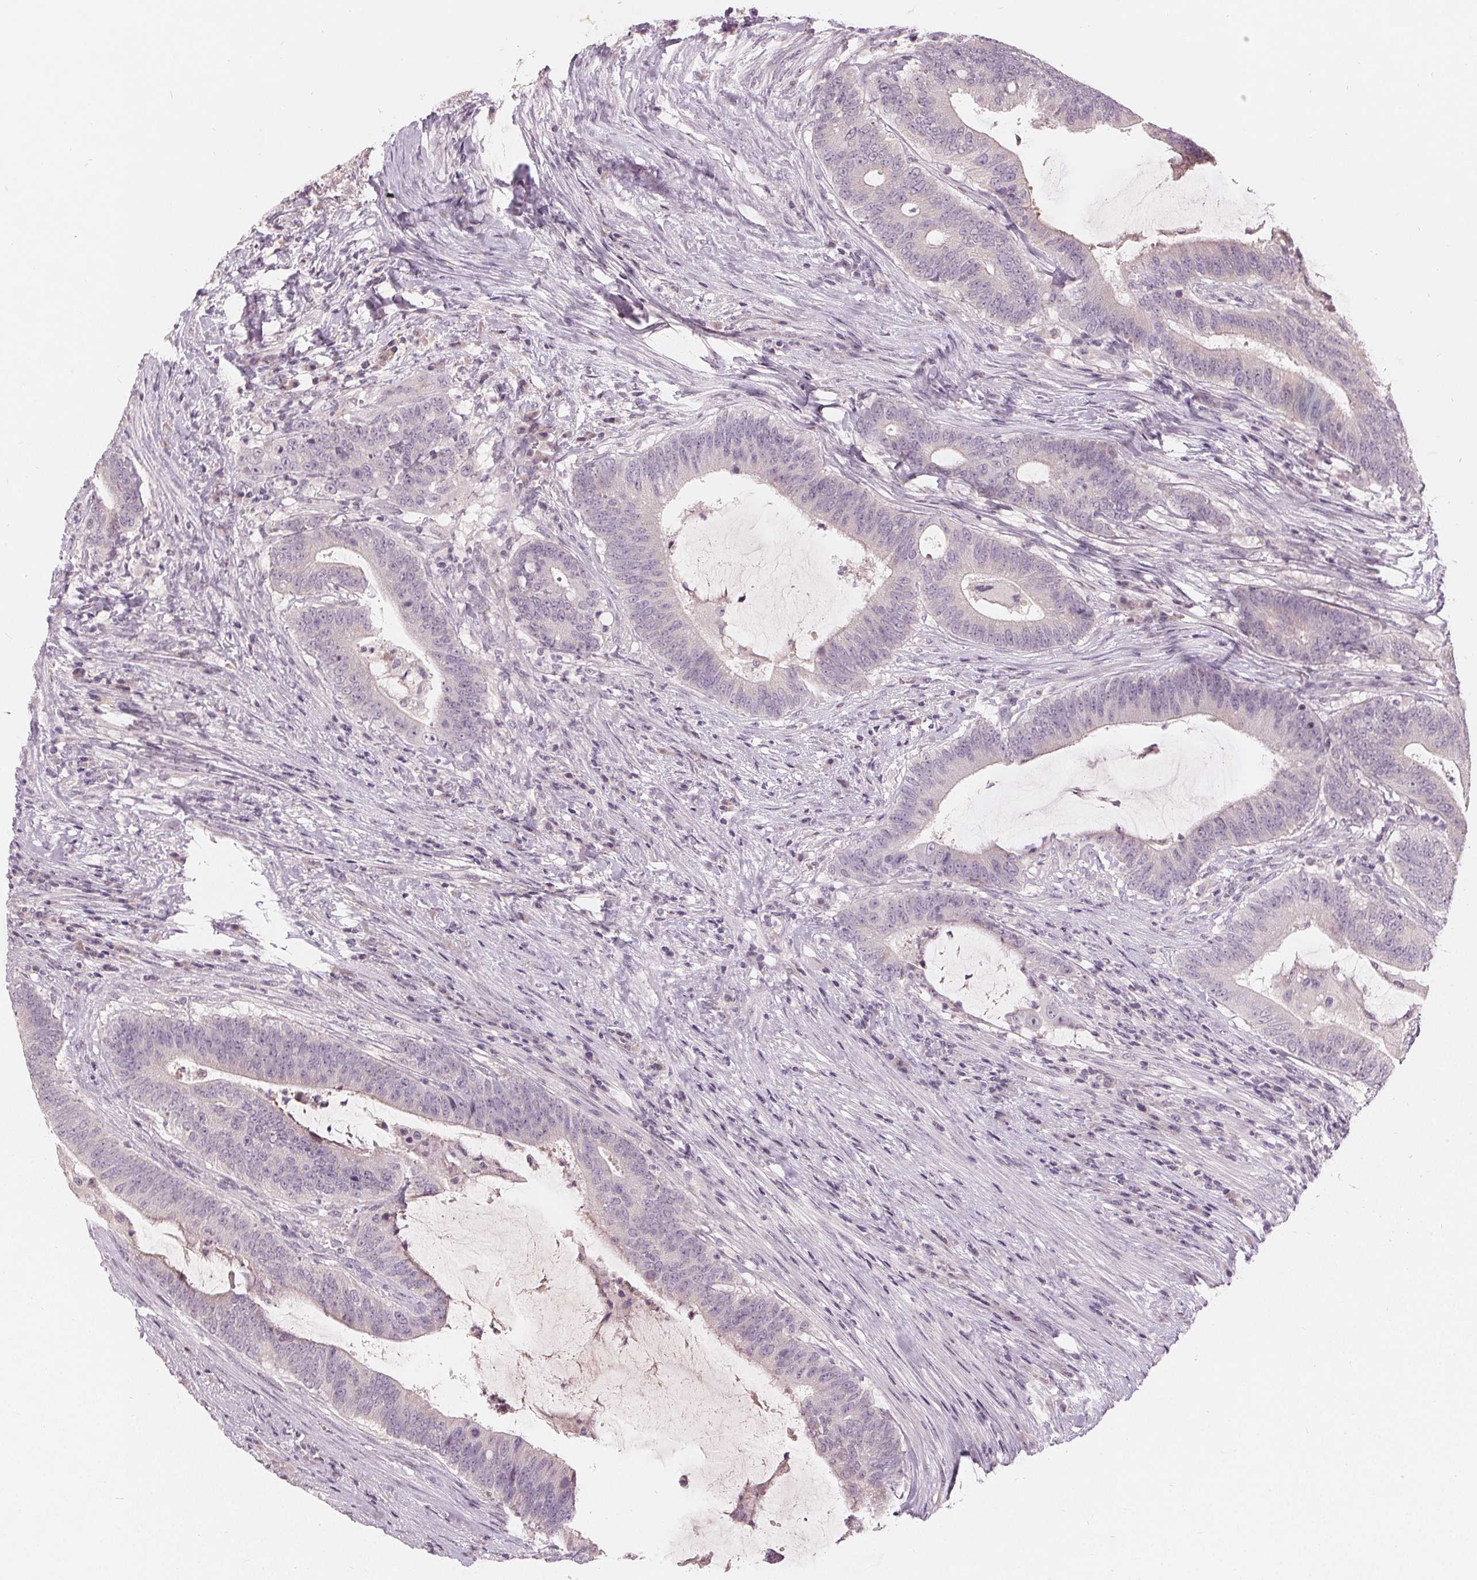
{"staining": {"intensity": "negative", "quantity": "none", "location": "none"}, "tissue": "colorectal cancer", "cell_type": "Tumor cells", "image_type": "cancer", "snomed": [{"axis": "morphology", "description": "Adenocarcinoma, NOS"}, {"axis": "topography", "description": "Colon"}], "caption": "A histopathology image of colorectal adenocarcinoma stained for a protein displays no brown staining in tumor cells.", "gene": "TRIM60", "patient": {"sex": "female", "age": 43}}